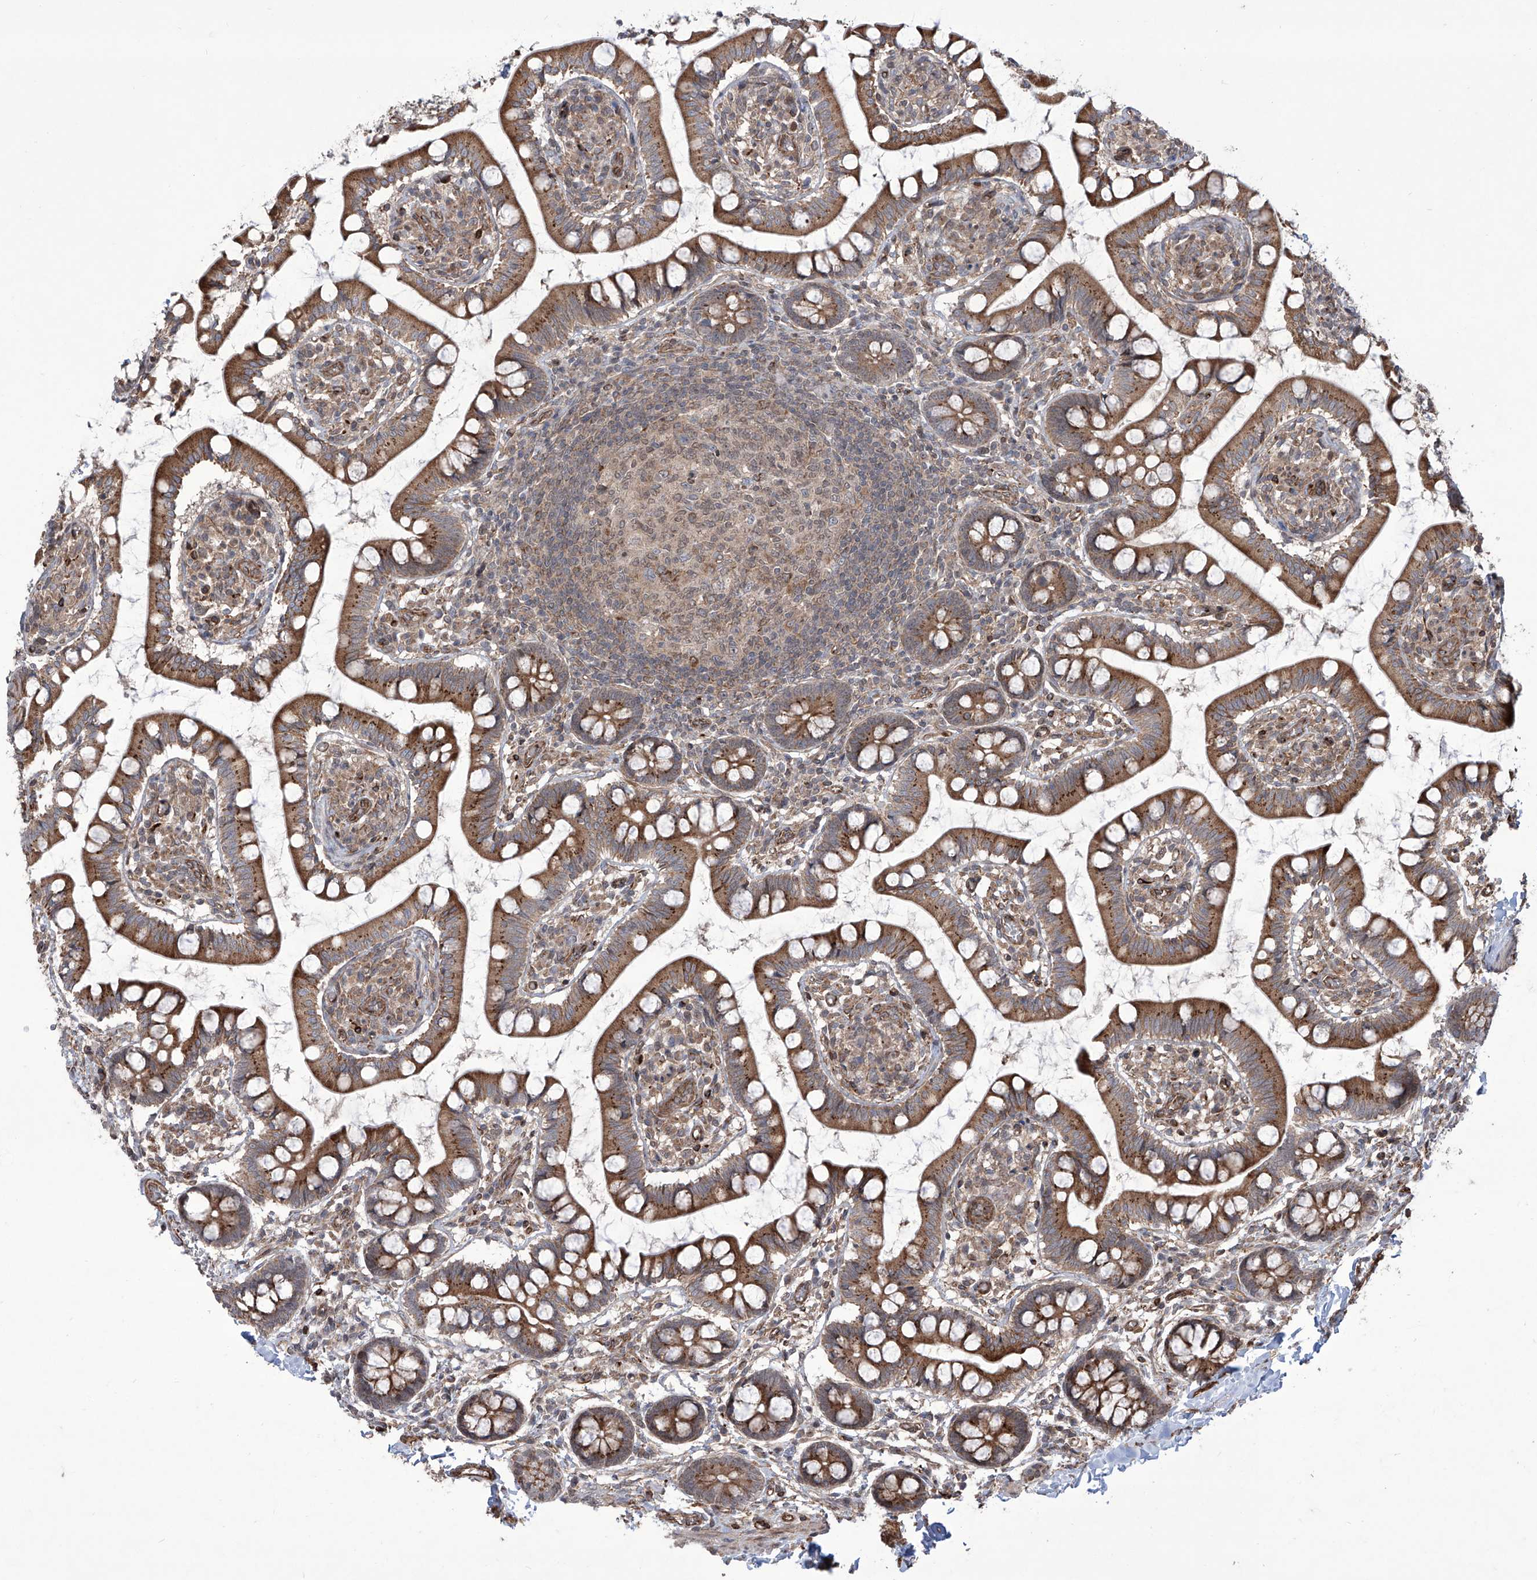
{"staining": {"intensity": "strong", "quantity": ">75%", "location": "cytoplasmic/membranous"}, "tissue": "small intestine", "cell_type": "Glandular cells", "image_type": "normal", "snomed": [{"axis": "morphology", "description": "Normal tissue, NOS"}, {"axis": "topography", "description": "Small intestine"}], "caption": "Small intestine stained with DAB (3,3'-diaminobenzidine) IHC reveals high levels of strong cytoplasmic/membranous positivity in about >75% of glandular cells. (brown staining indicates protein expression, while blue staining denotes nuclei).", "gene": "APAF1", "patient": {"sex": "male", "age": 52}}